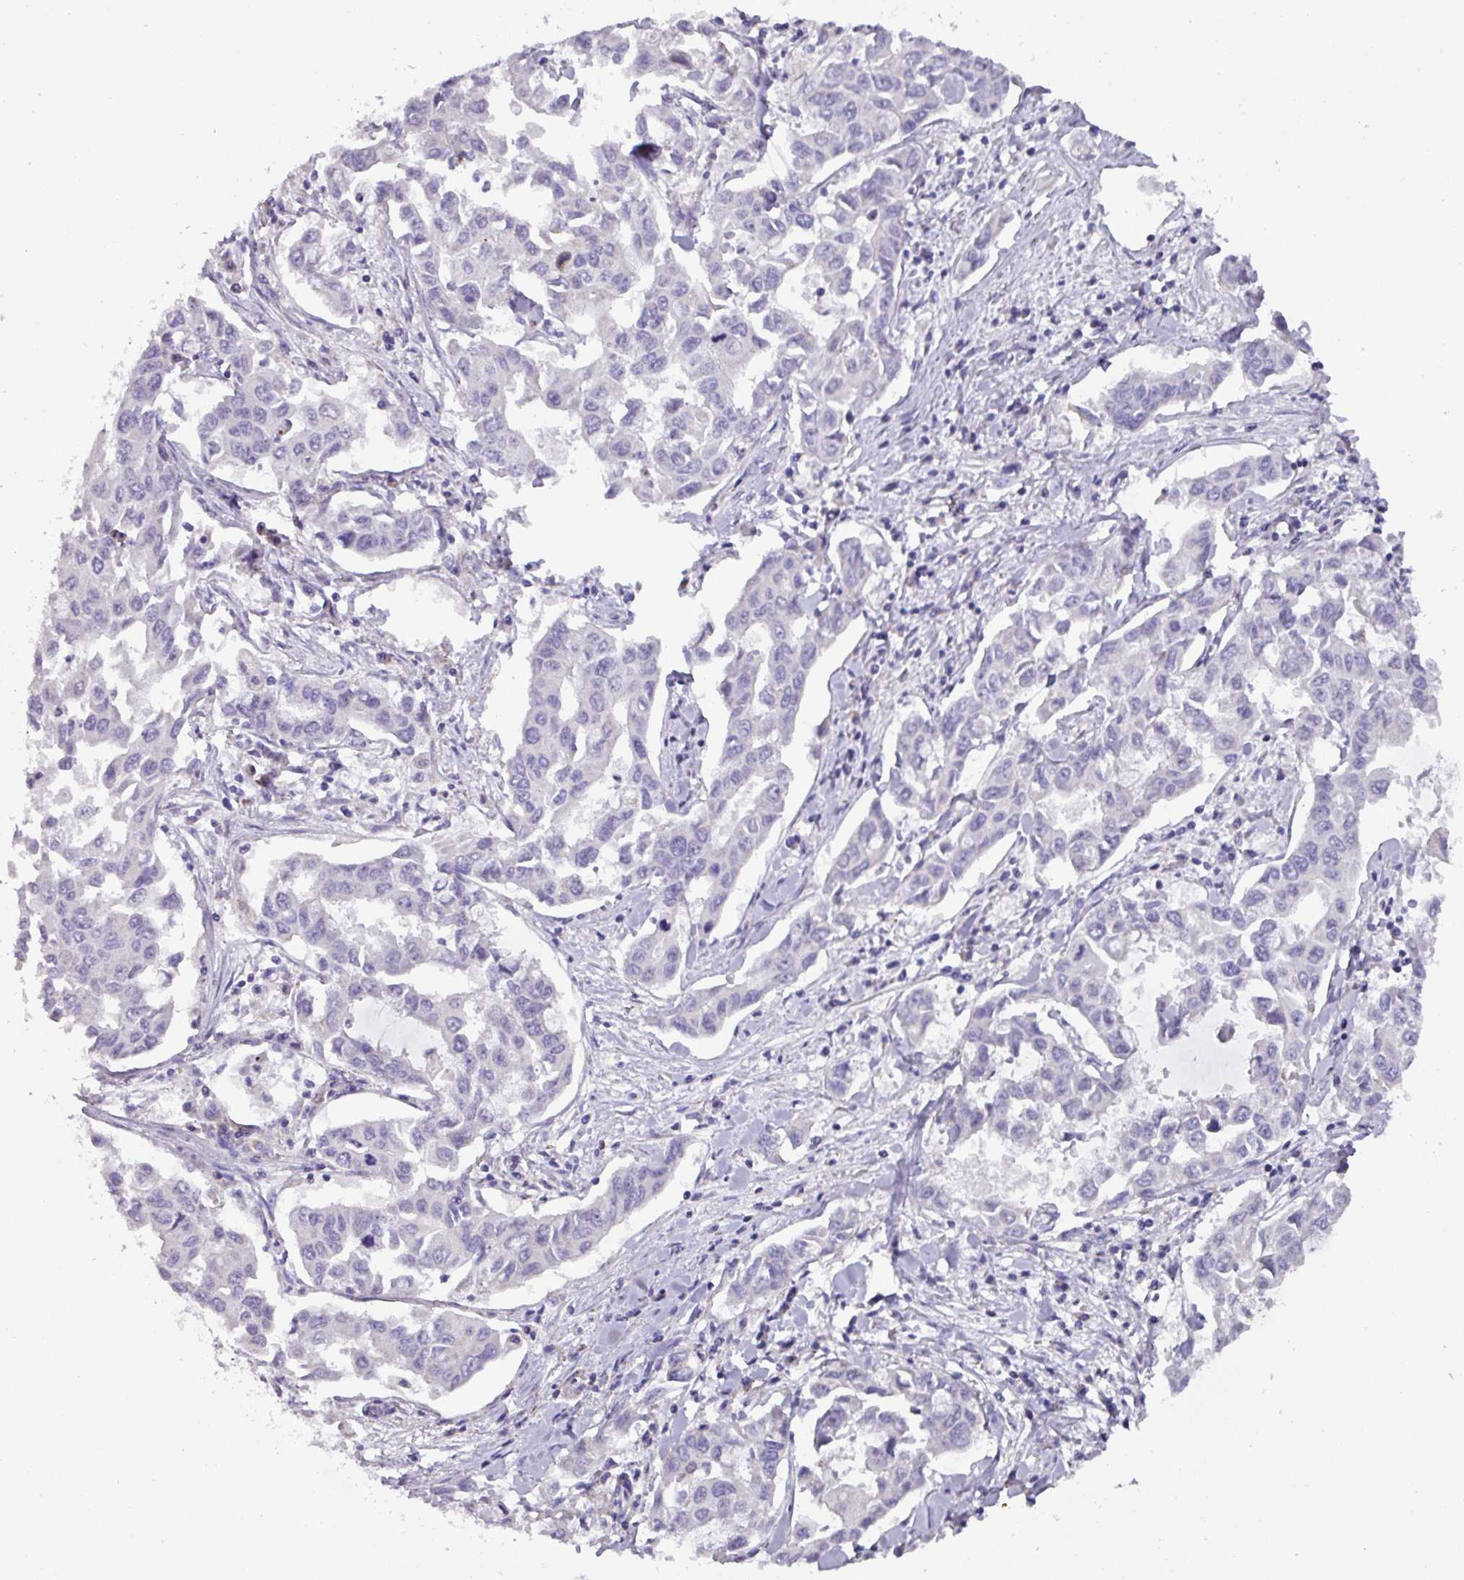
{"staining": {"intensity": "negative", "quantity": "none", "location": "none"}, "tissue": "lung cancer", "cell_type": "Tumor cells", "image_type": "cancer", "snomed": [{"axis": "morphology", "description": "Adenocarcinoma, NOS"}, {"axis": "topography", "description": "Lung"}], "caption": "IHC histopathology image of human adenocarcinoma (lung) stained for a protein (brown), which displays no expression in tumor cells. (DAB IHC visualized using brightfield microscopy, high magnification).", "gene": "MT-ND4", "patient": {"sex": "male", "age": 64}}